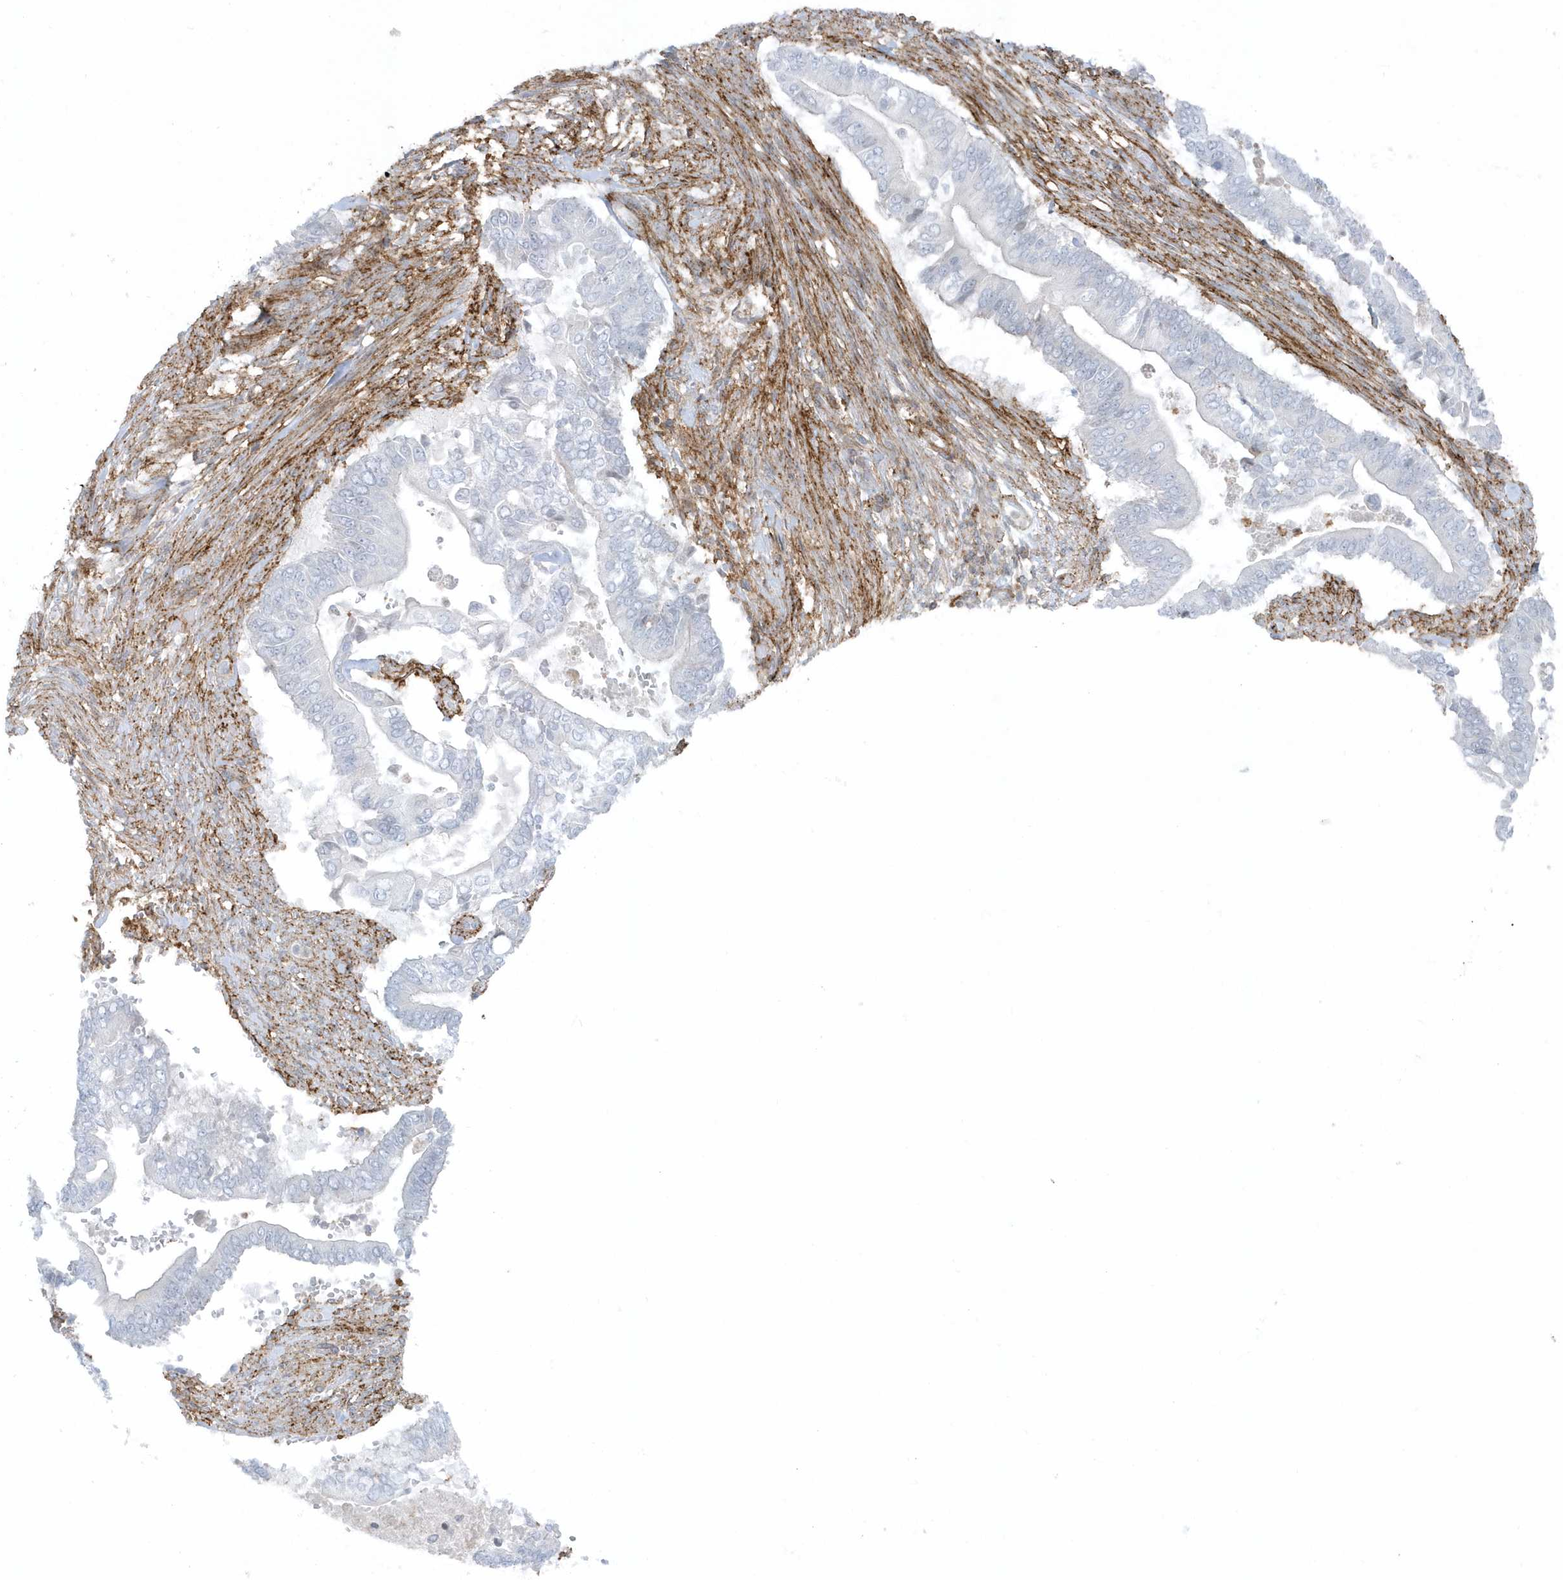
{"staining": {"intensity": "negative", "quantity": "none", "location": "none"}, "tissue": "pancreatic cancer", "cell_type": "Tumor cells", "image_type": "cancer", "snomed": [{"axis": "morphology", "description": "Adenocarcinoma, NOS"}, {"axis": "topography", "description": "Pancreas"}], "caption": "DAB (3,3'-diaminobenzidine) immunohistochemical staining of pancreatic cancer (adenocarcinoma) shows no significant staining in tumor cells.", "gene": "CACNB2", "patient": {"sex": "male", "age": 68}}